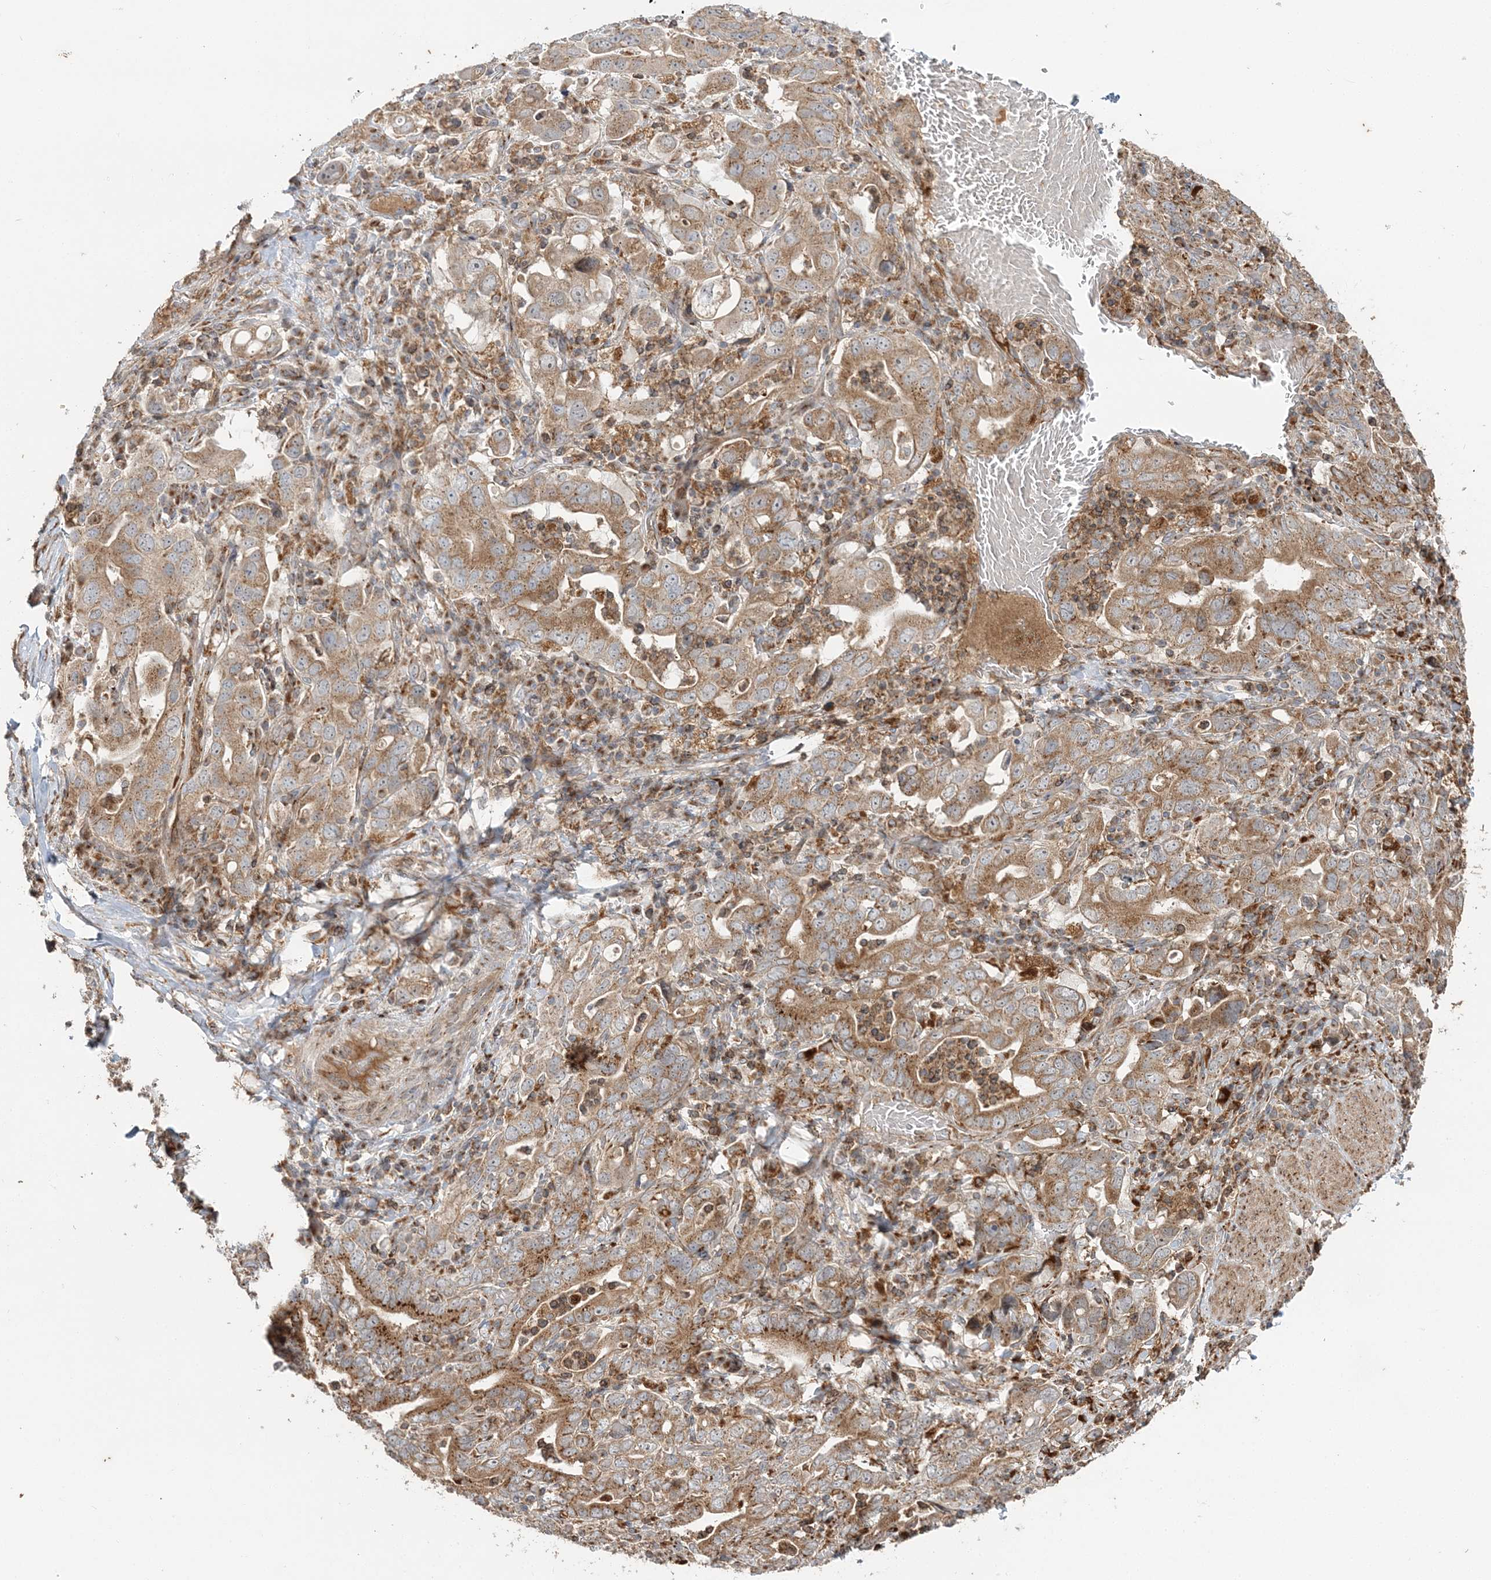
{"staining": {"intensity": "moderate", "quantity": ">75%", "location": "cytoplasmic/membranous"}, "tissue": "stomach cancer", "cell_type": "Tumor cells", "image_type": "cancer", "snomed": [{"axis": "morphology", "description": "Adenocarcinoma, NOS"}, {"axis": "topography", "description": "Stomach, upper"}], "caption": "This is an image of IHC staining of adenocarcinoma (stomach), which shows moderate staining in the cytoplasmic/membranous of tumor cells.", "gene": "ABCC3", "patient": {"sex": "male", "age": 62}}